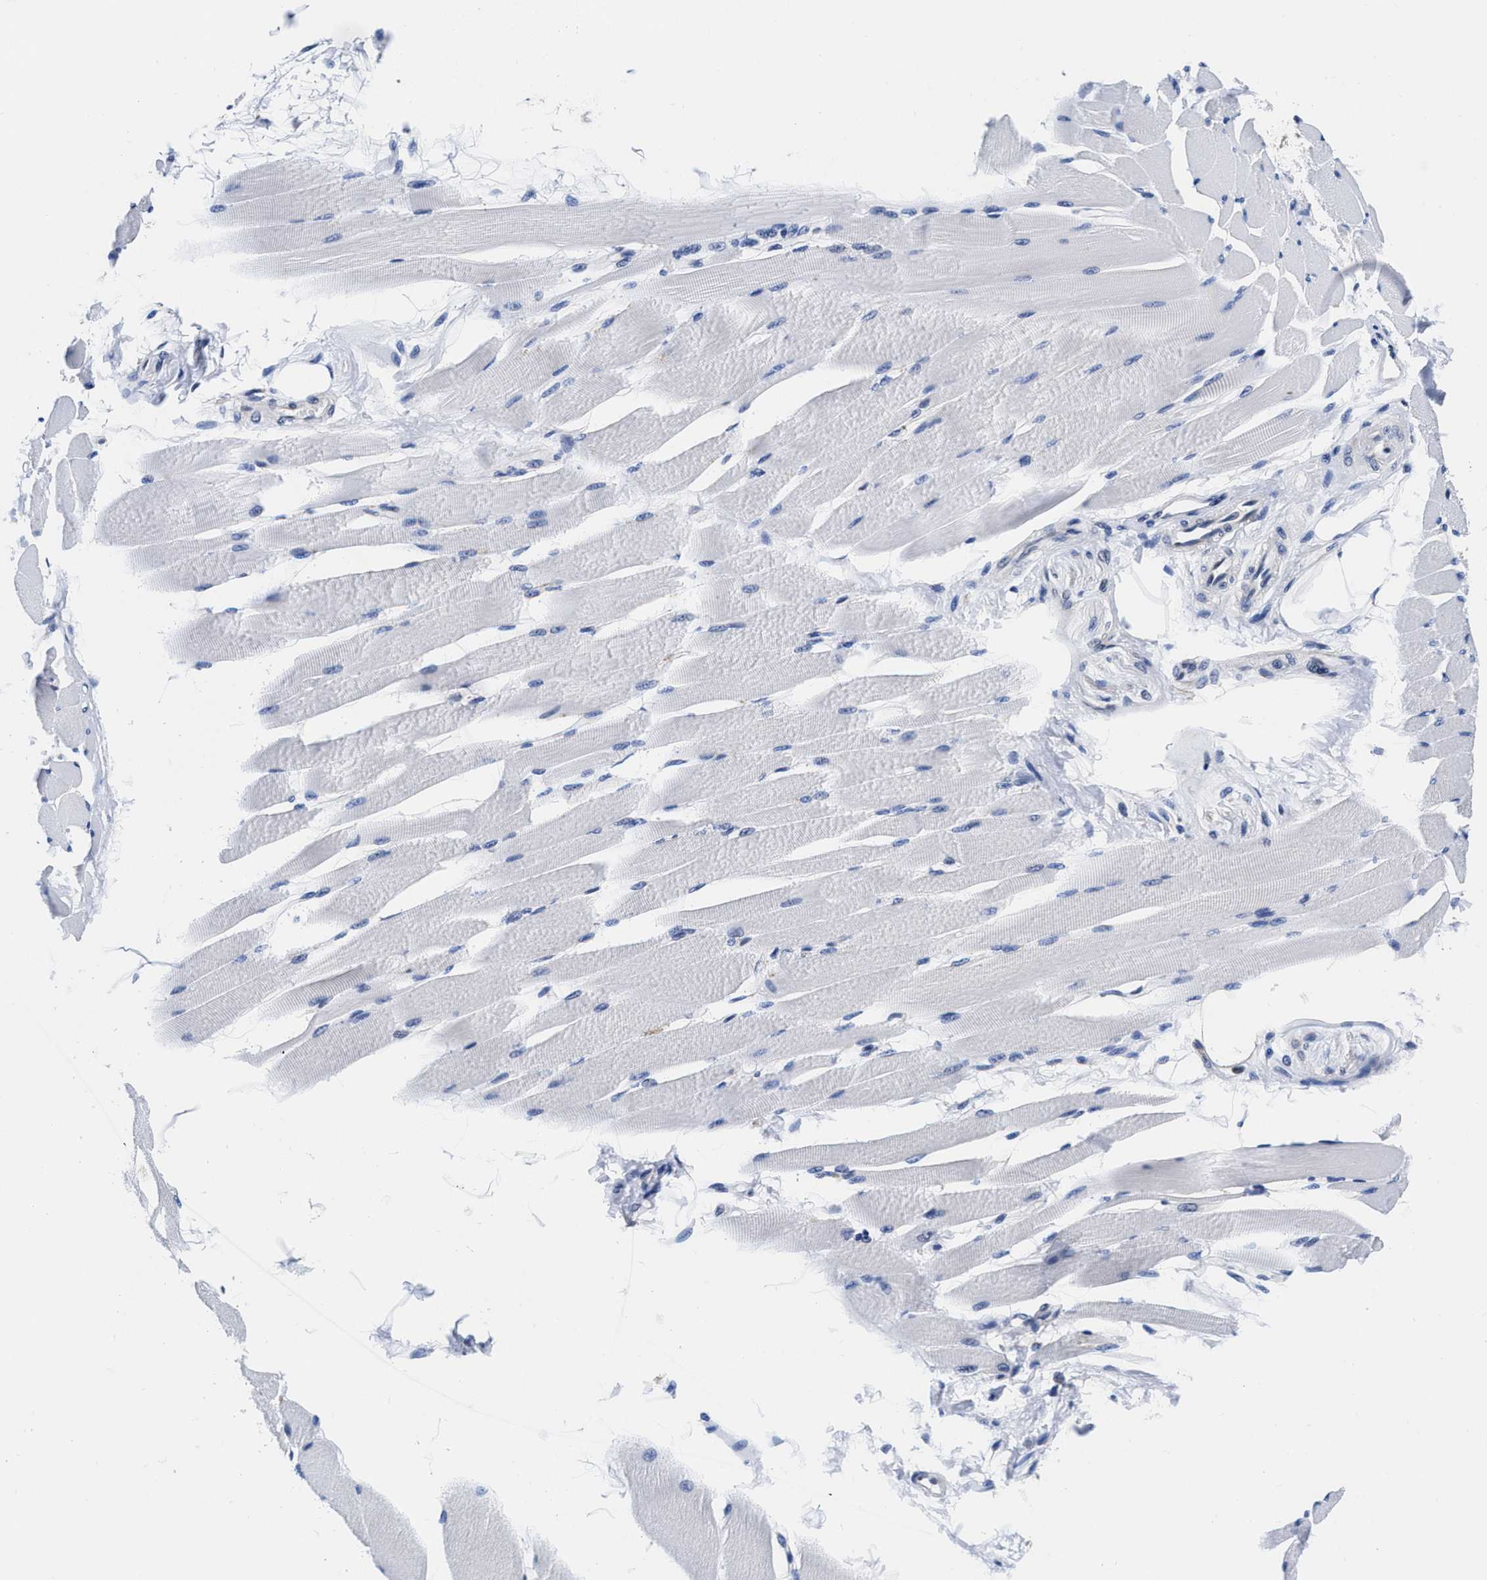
{"staining": {"intensity": "negative", "quantity": "none", "location": "none"}, "tissue": "skeletal muscle", "cell_type": "Myocytes", "image_type": "normal", "snomed": [{"axis": "morphology", "description": "Normal tissue, NOS"}, {"axis": "topography", "description": "Skeletal muscle"}, {"axis": "topography", "description": "Peripheral nerve tissue"}], "caption": "Photomicrograph shows no significant protein positivity in myocytes of benign skeletal muscle. (DAB IHC with hematoxylin counter stain).", "gene": "ACLY", "patient": {"sex": "female", "age": 84}}